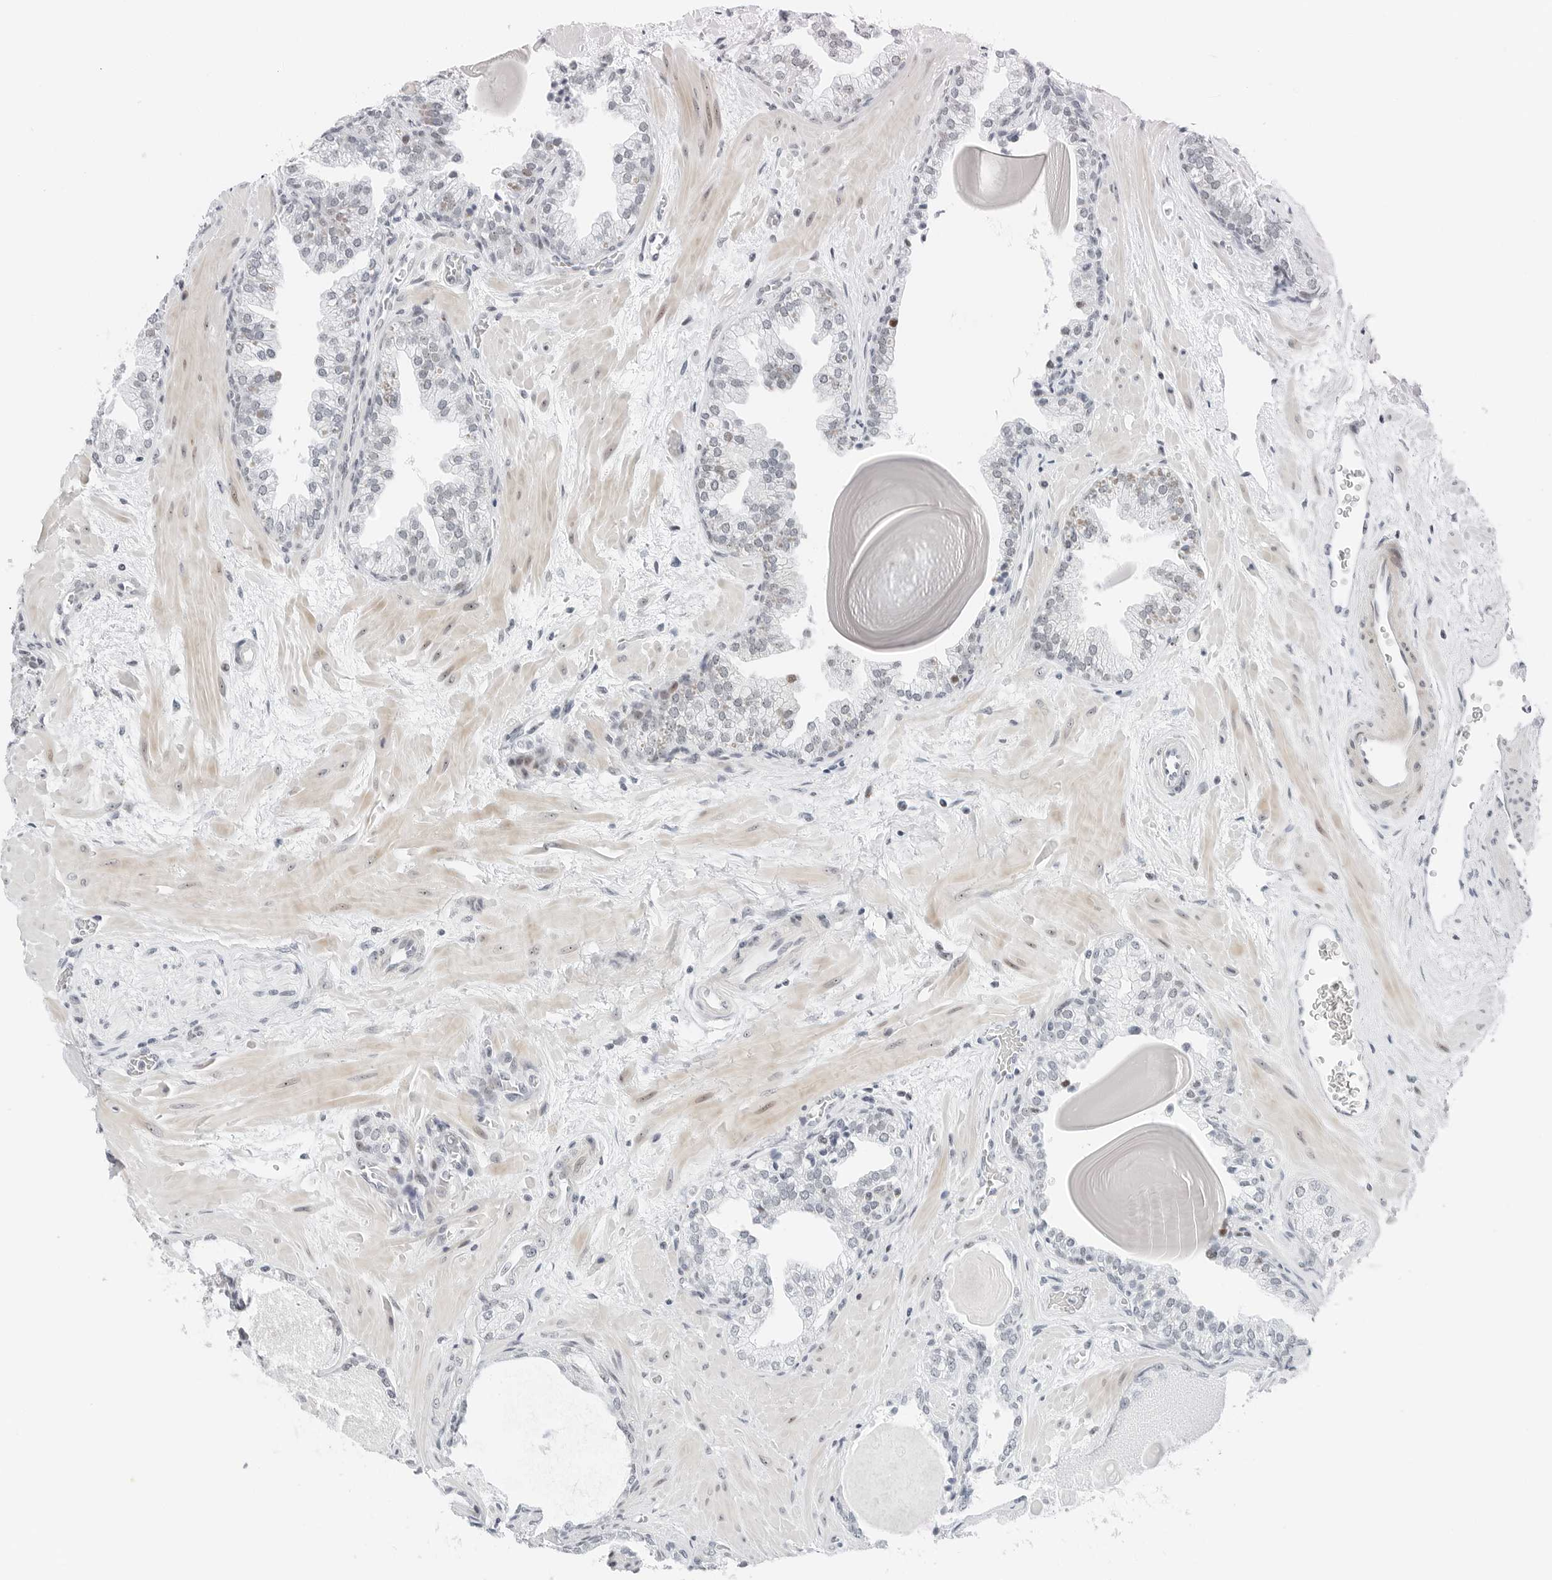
{"staining": {"intensity": "negative", "quantity": "none", "location": "none"}, "tissue": "prostate", "cell_type": "Glandular cells", "image_type": "normal", "snomed": [{"axis": "morphology", "description": "Normal tissue, NOS"}, {"axis": "topography", "description": "Prostate"}], "caption": "DAB (3,3'-diaminobenzidine) immunohistochemical staining of unremarkable prostate displays no significant positivity in glandular cells. Nuclei are stained in blue.", "gene": "NTMT2", "patient": {"sex": "male", "age": 48}}